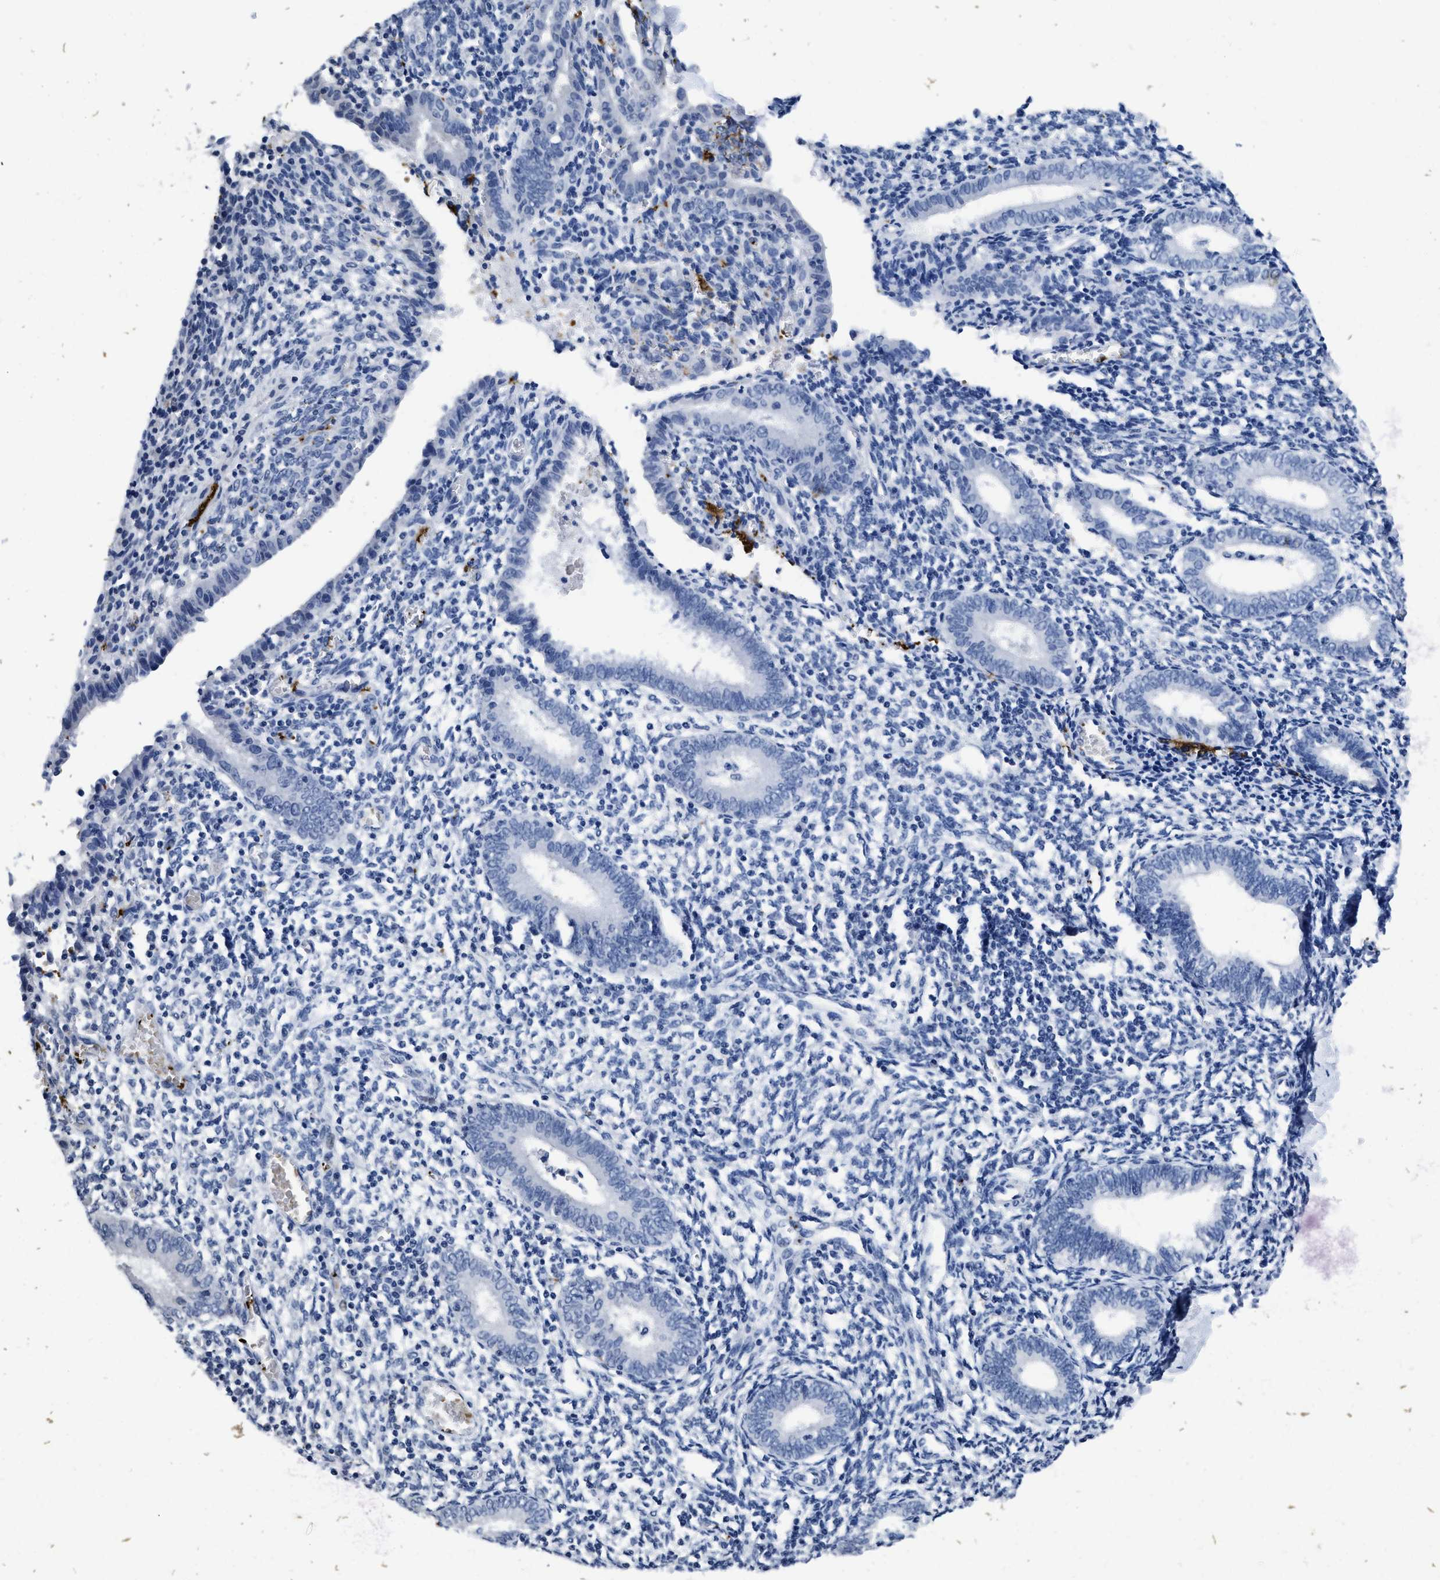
{"staining": {"intensity": "negative", "quantity": "none", "location": "none"}, "tissue": "endometrium", "cell_type": "Cells in endometrial stroma", "image_type": "normal", "snomed": [{"axis": "morphology", "description": "Normal tissue, NOS"}, {"axis": "topography", "description": "Endometrium"}], "caption": "Cells in endometrial stroma are negative for brown protein staining in unremarkable endometrium. Nuclei are stained in blue.", "gene": "ITGA2B", "patient": {"sex": "female", "age": 41}}